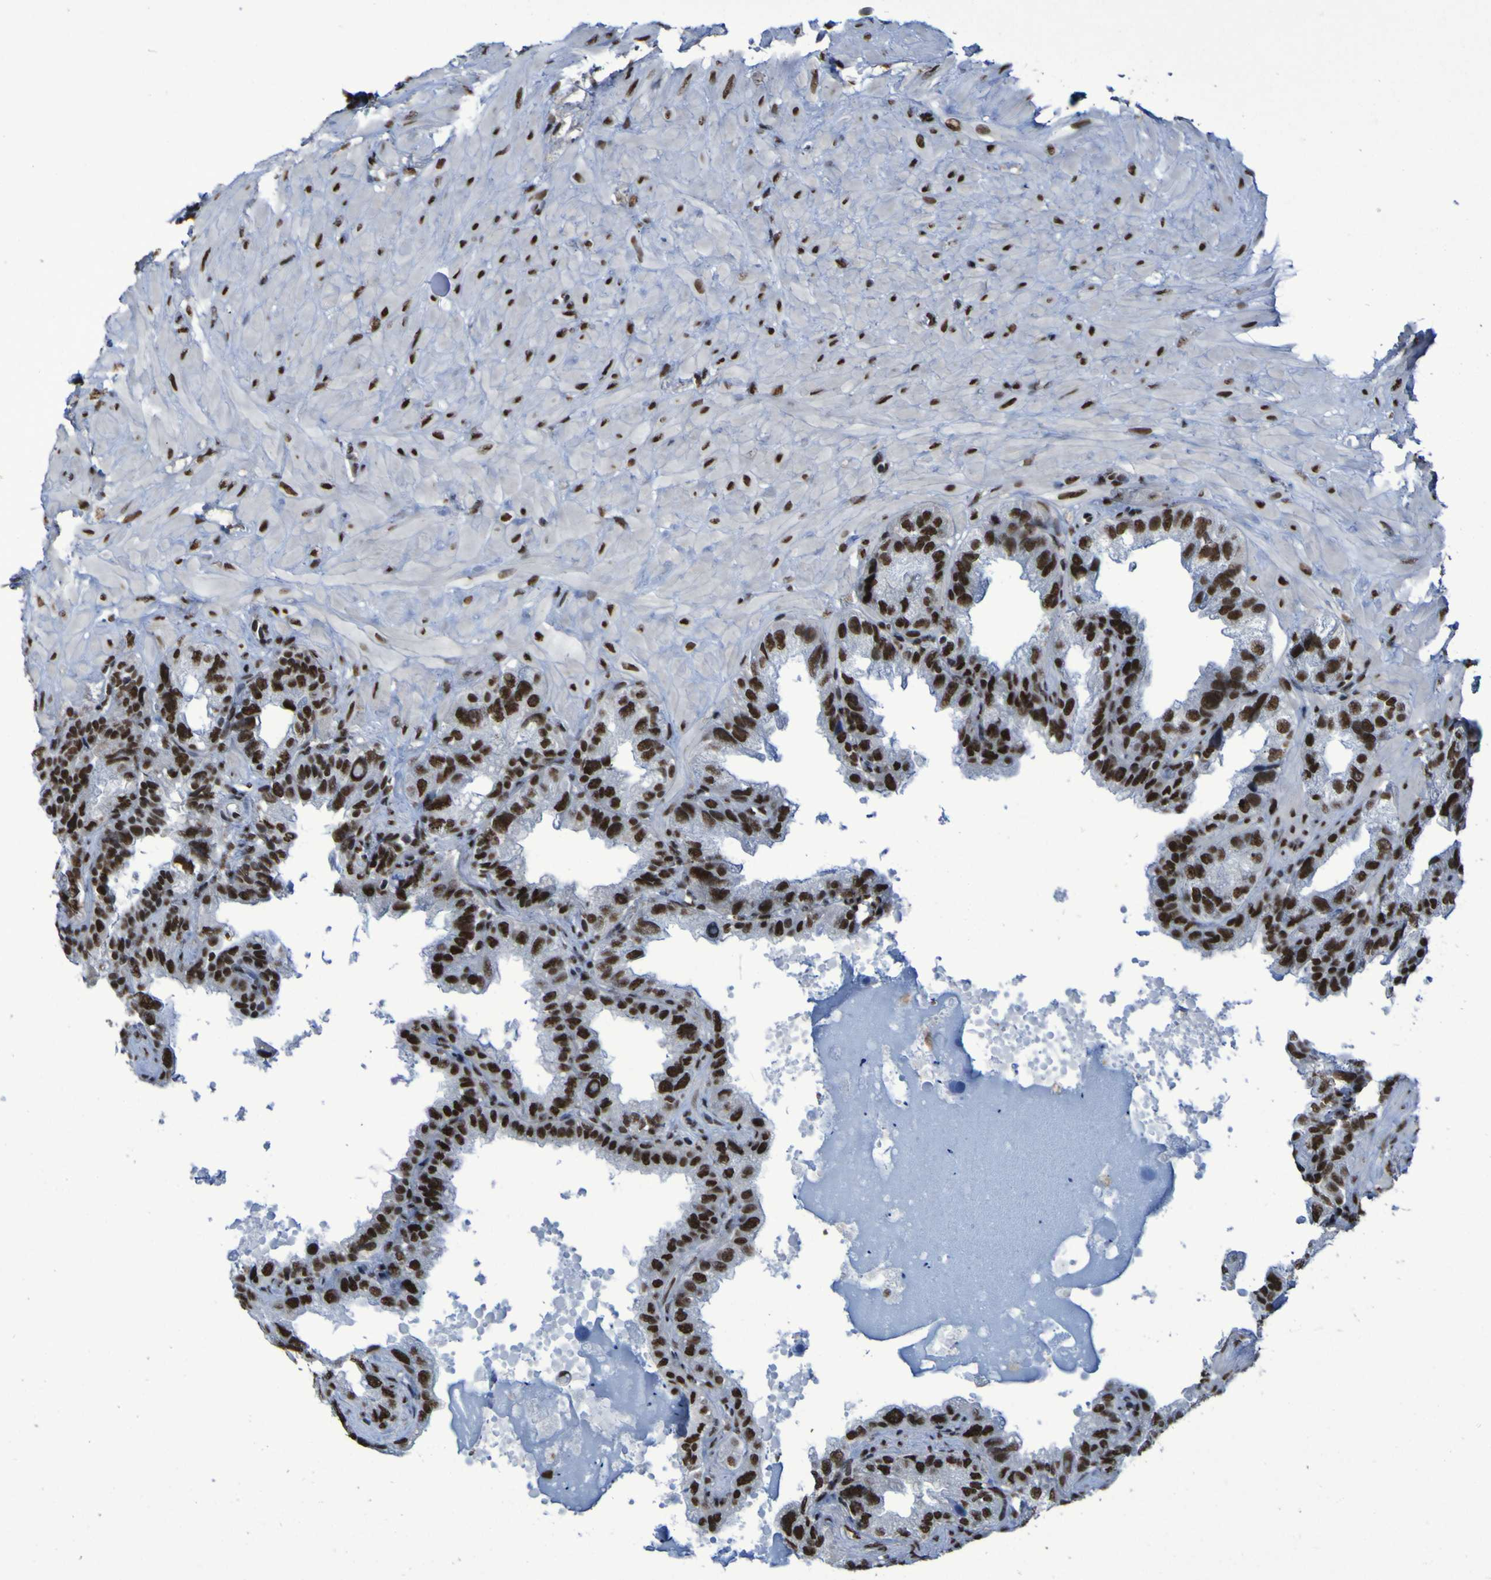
{"staining": {"intensity": "strong", "quantity": ">75%", "location": "nuclear"}, "tissue": "seminal vesicle", "cell_type": "Glandular cells", "image_type": "normal", "snomed": [{"axis": "morphology", "description": "Normal tissue, NOS"}, {"axis": "topography", "description": "Seminal veicle"}], "caption": "Seminal vesicle stained with immunohistochemistry (IHC) displays strong nuclear expression in approximately >75% of glandular cells. The staining was performed using DAB (3,3'-diaminobenzidine), with brown indicating positive protein expression. Nuclei are stained blue with hematoxylin.", "gene": "HNRNPR", "patient": {"sex": "male", "age": 68}}